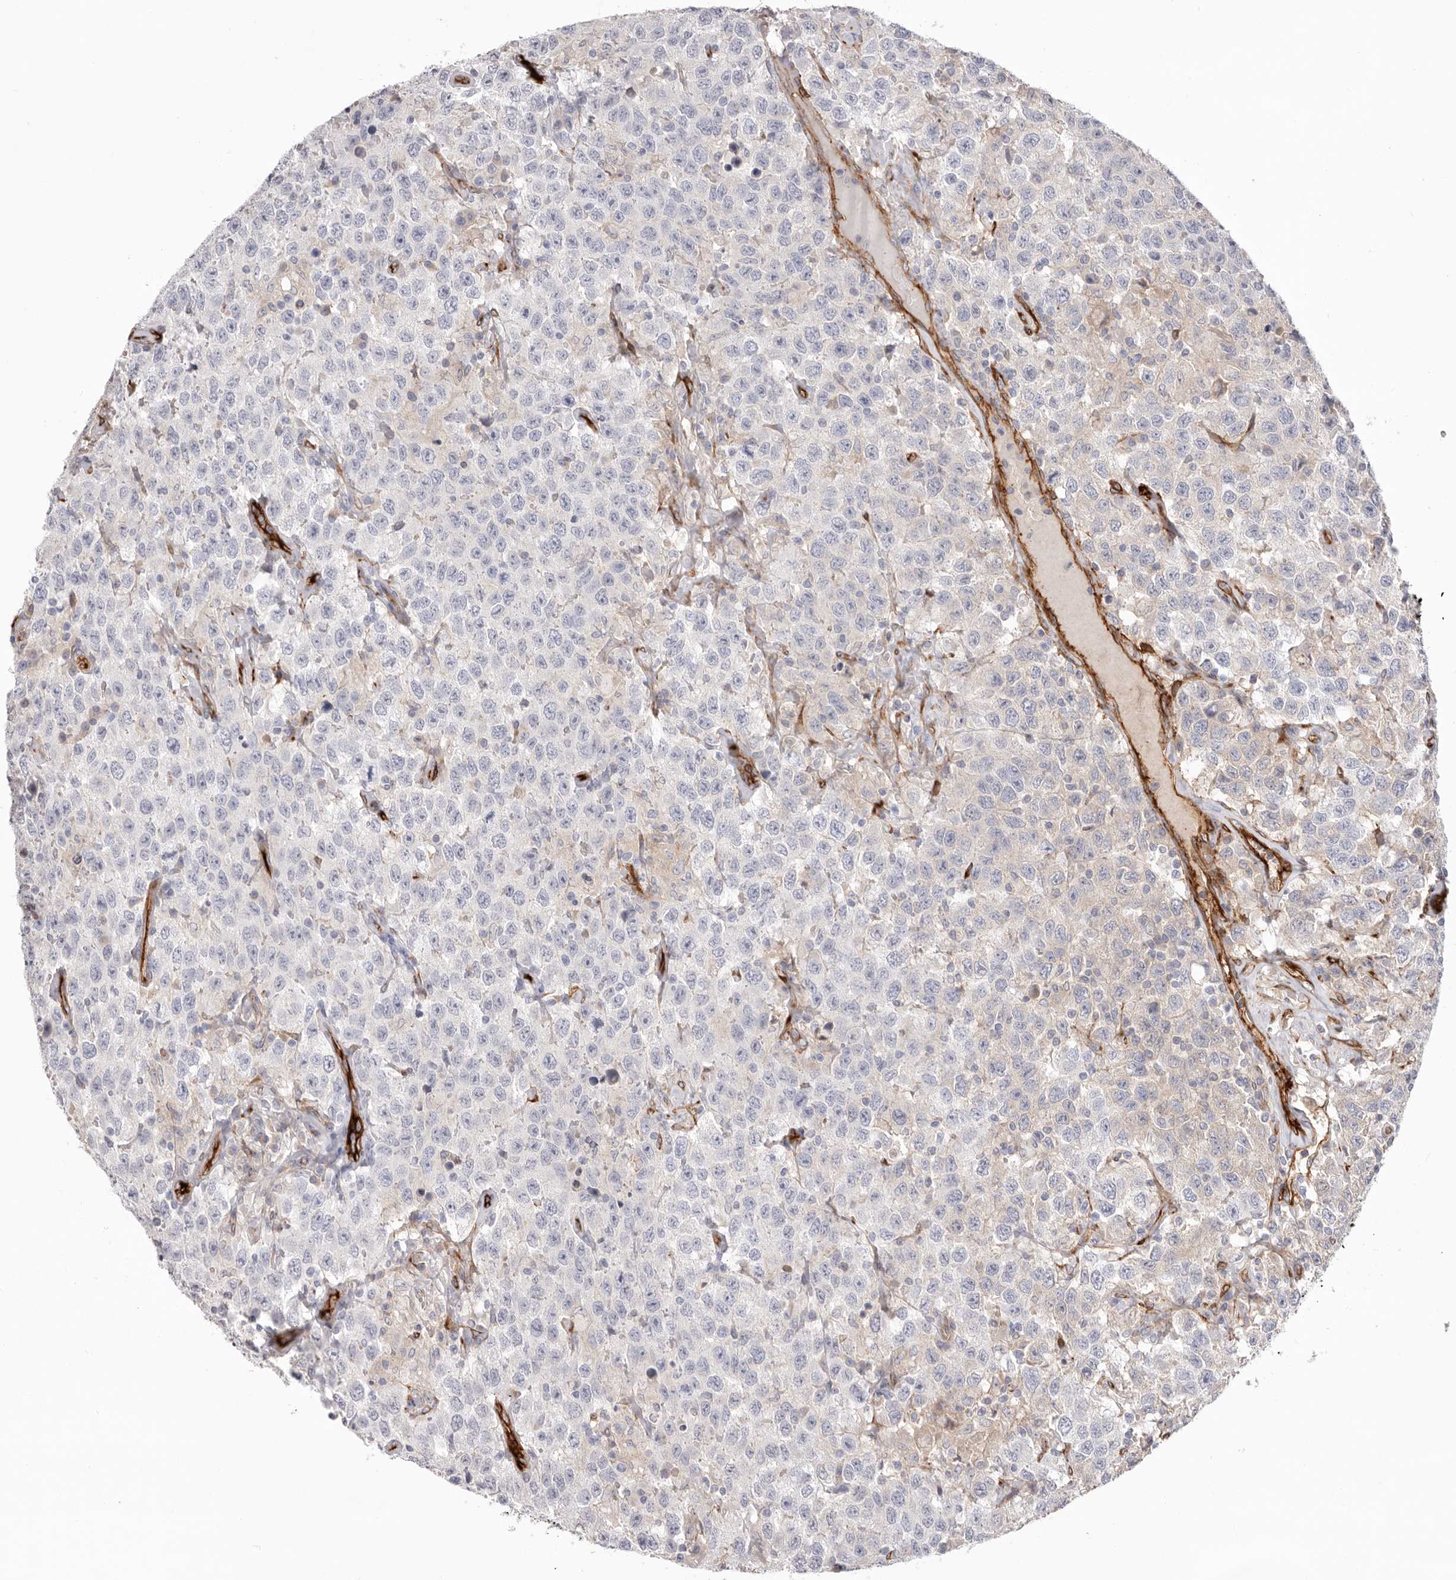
{"staining": {"intensity": "negative", "quantity": "none", "location": "none"}, "tissue": "testis cancer", "cell_type": "Tumor cells", "image_type": "cancer", "snomed": [{"axis": "morphology", "description": "Seminoma, NOS"}, {"axis": "topography", "description": "Testis"}], "caption": "Immunohistochemical staining of human seminoma (testis) displays no significant expression in tumor cells.", "gene": "LRRC66", "patient": {"sex": "male", "age": 41}}